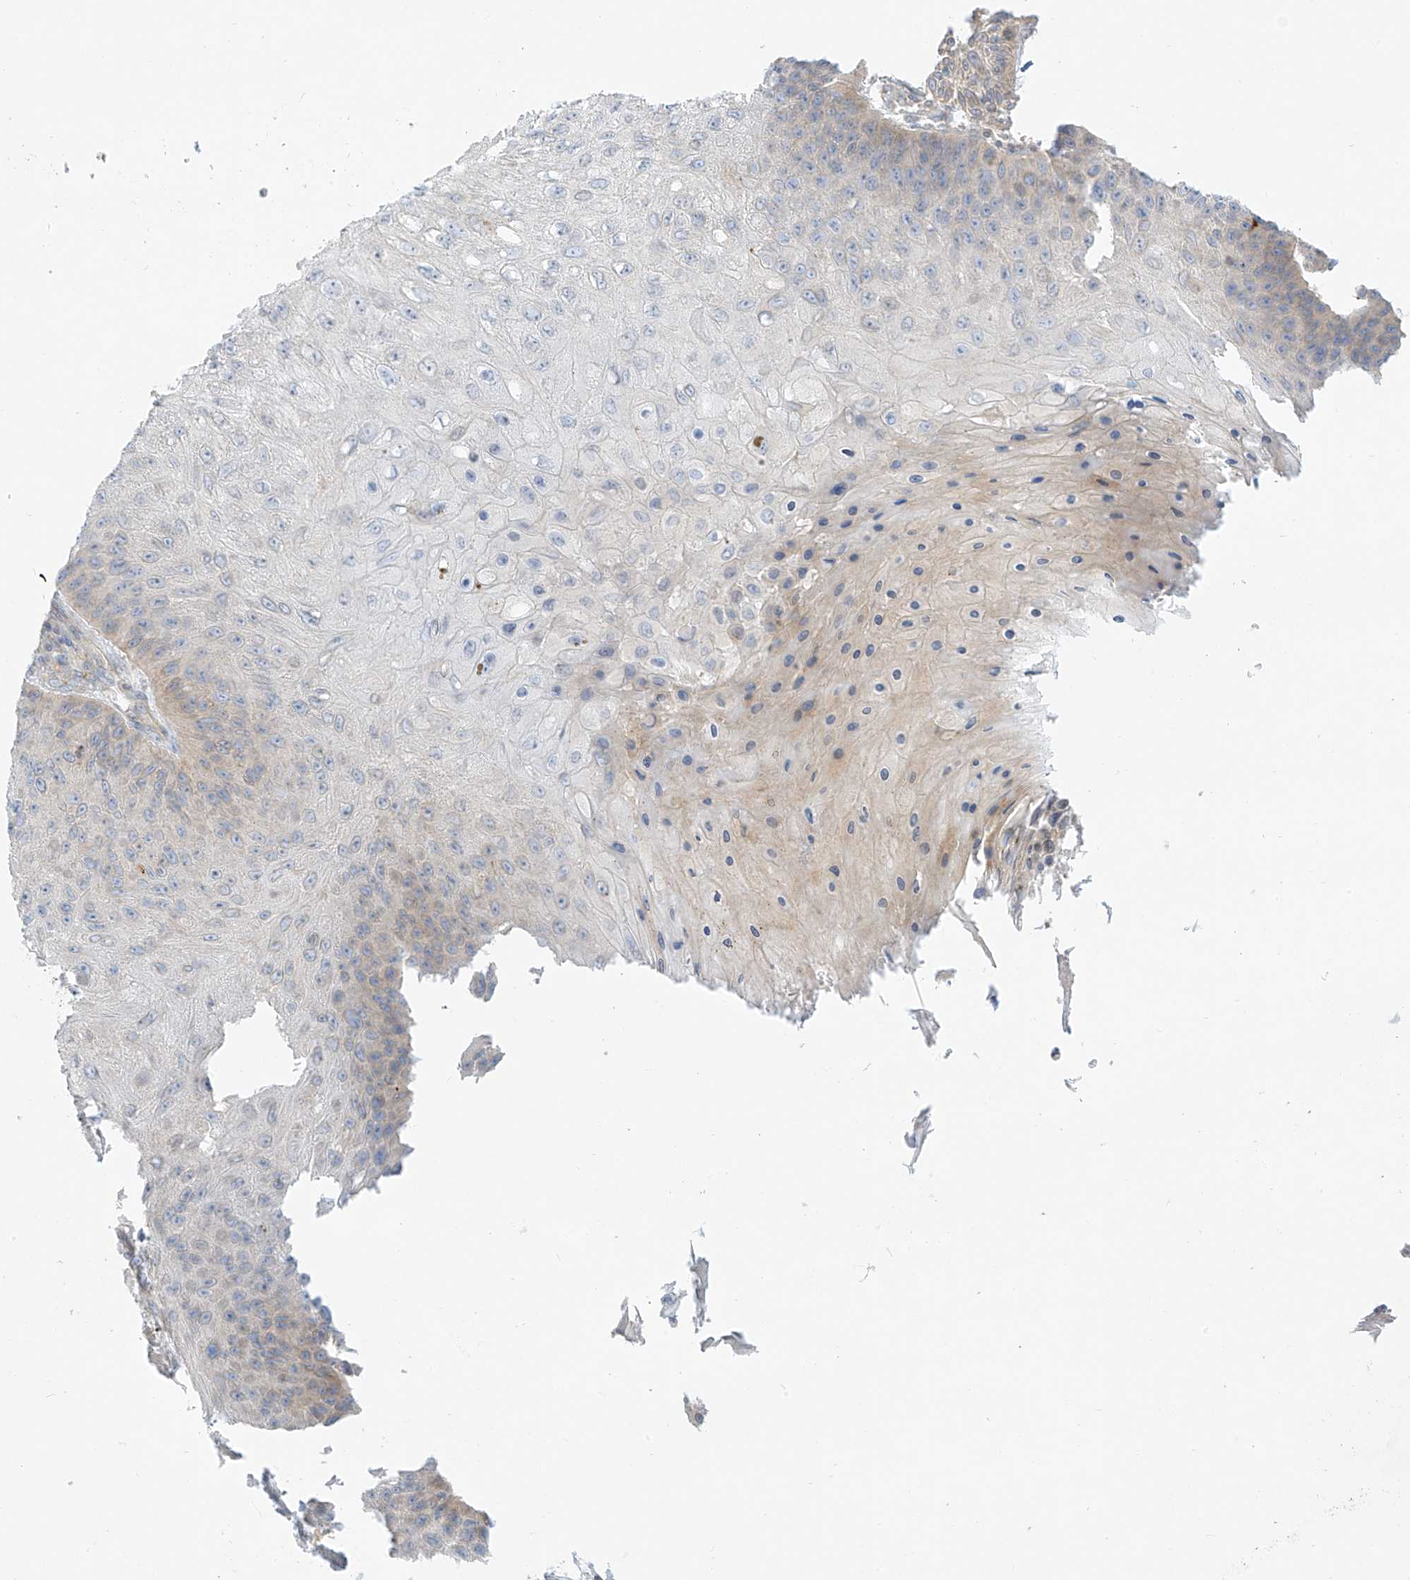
{"staining": {"intensity": "negative", "quantity": "none", "location": "none"}, "tissue": "skin cancer", "cell_type": "Tumor cells", "image_type": "cancer", "snomed": [{"axis": "morphology", "description": "Squamous cell carcinoma, NOS"}, {"axis": "topography", "description": "Skin"}], "caption": "Immunohistochemistry (IHC) micrograph of human skin cancer (squamous cell carcinoma) stained for a protein (brown), which shows no positivity in tumor cells. (IHC, brightfield microscopy, high magnification).", "gene": "PCYOX1", "patient": {"sex": "female", "age": 88}}